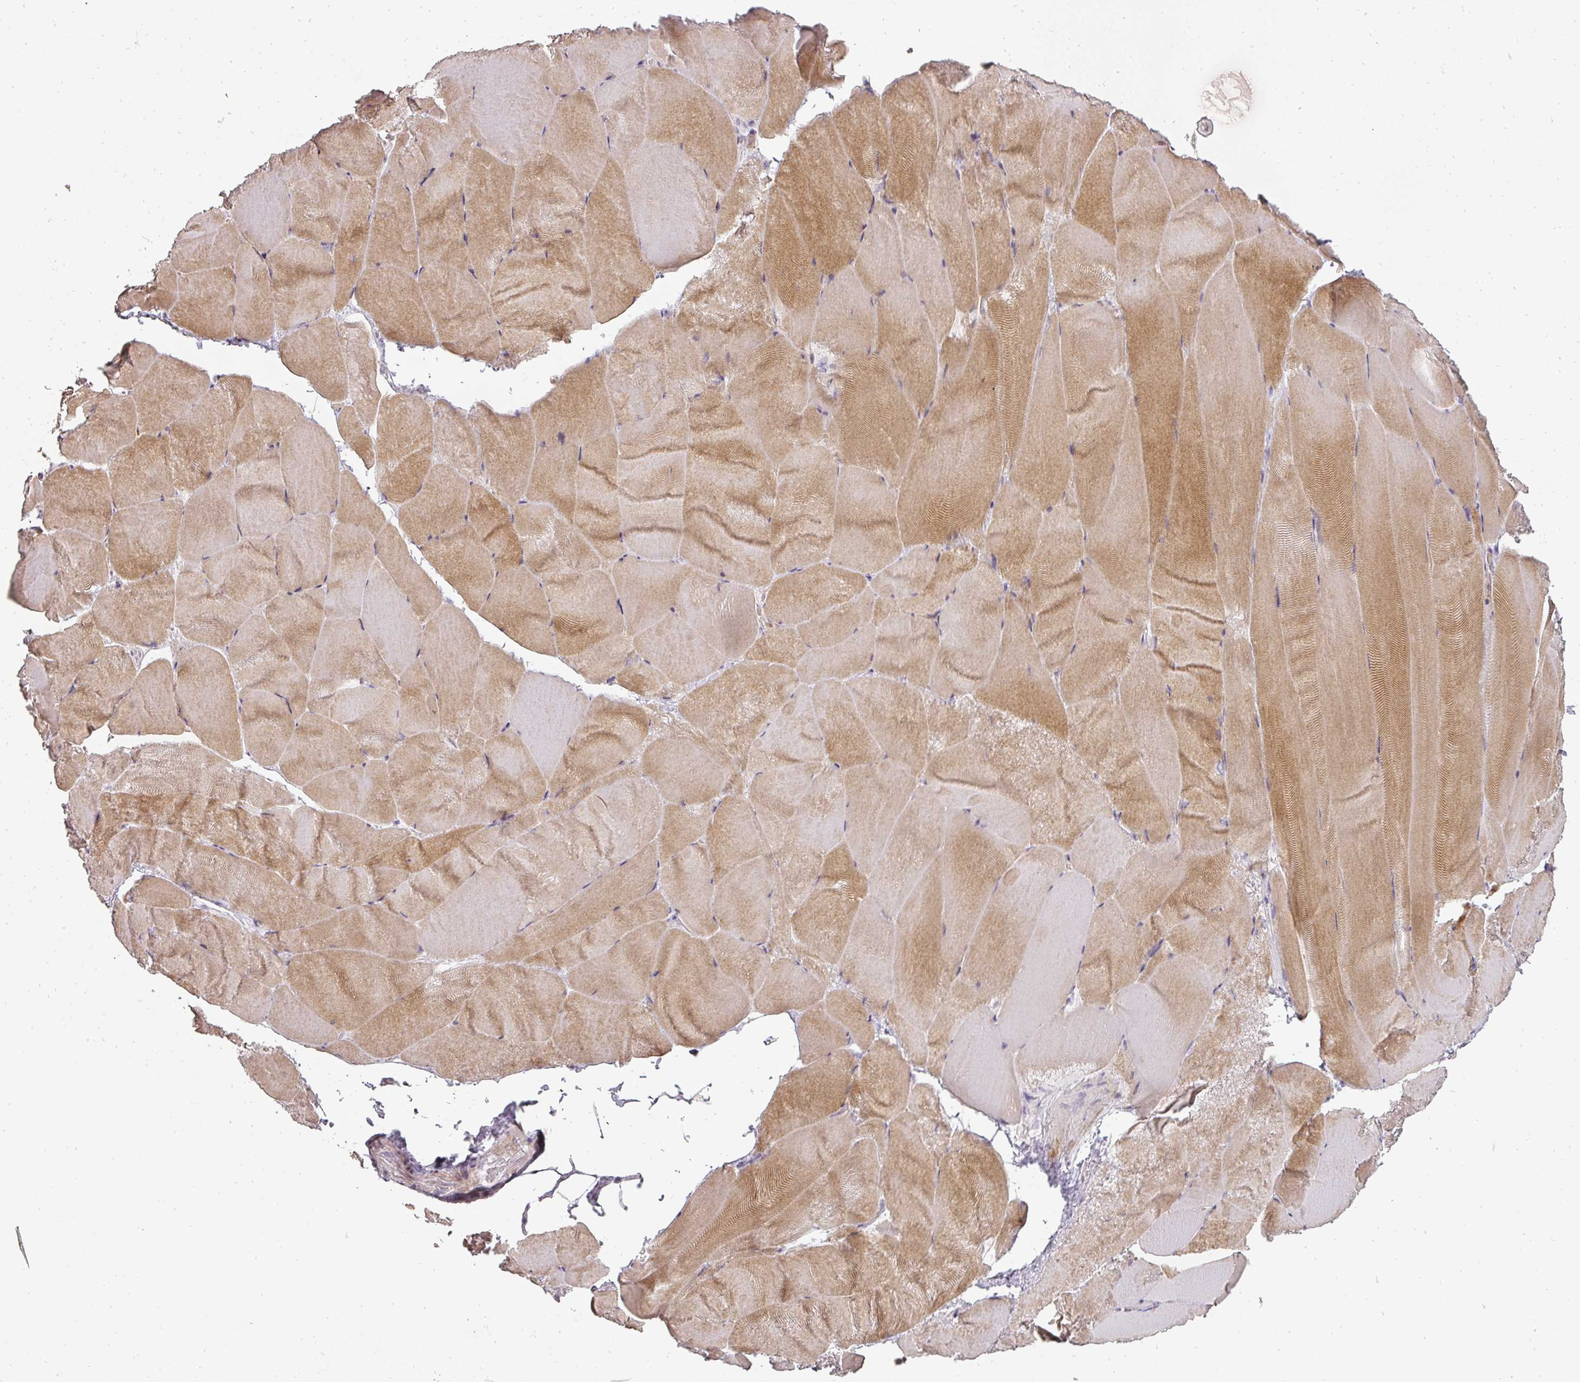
{"staining": {"intensity": "moderate", "quantity": ">75%", "location": "cytoplasmic/membranous"}, "tissue": "skeletal muscle", "cell_type": "Myocytes", "image_type": "normal", "snomed": [{"axis": "morphology", "description": "Normal tissue, NOS"}, {"axis": "topography", "description": "Skeletal muscle"}], "caption": "This histopathology image shows immunohistochemistry staining of benign skeletal muscle, with medium moderate cytoplasmic/membranous staining in approximately >75% of myocytes.", "gene": "BIK", "patient": {"sex": "female", "age": 64}}